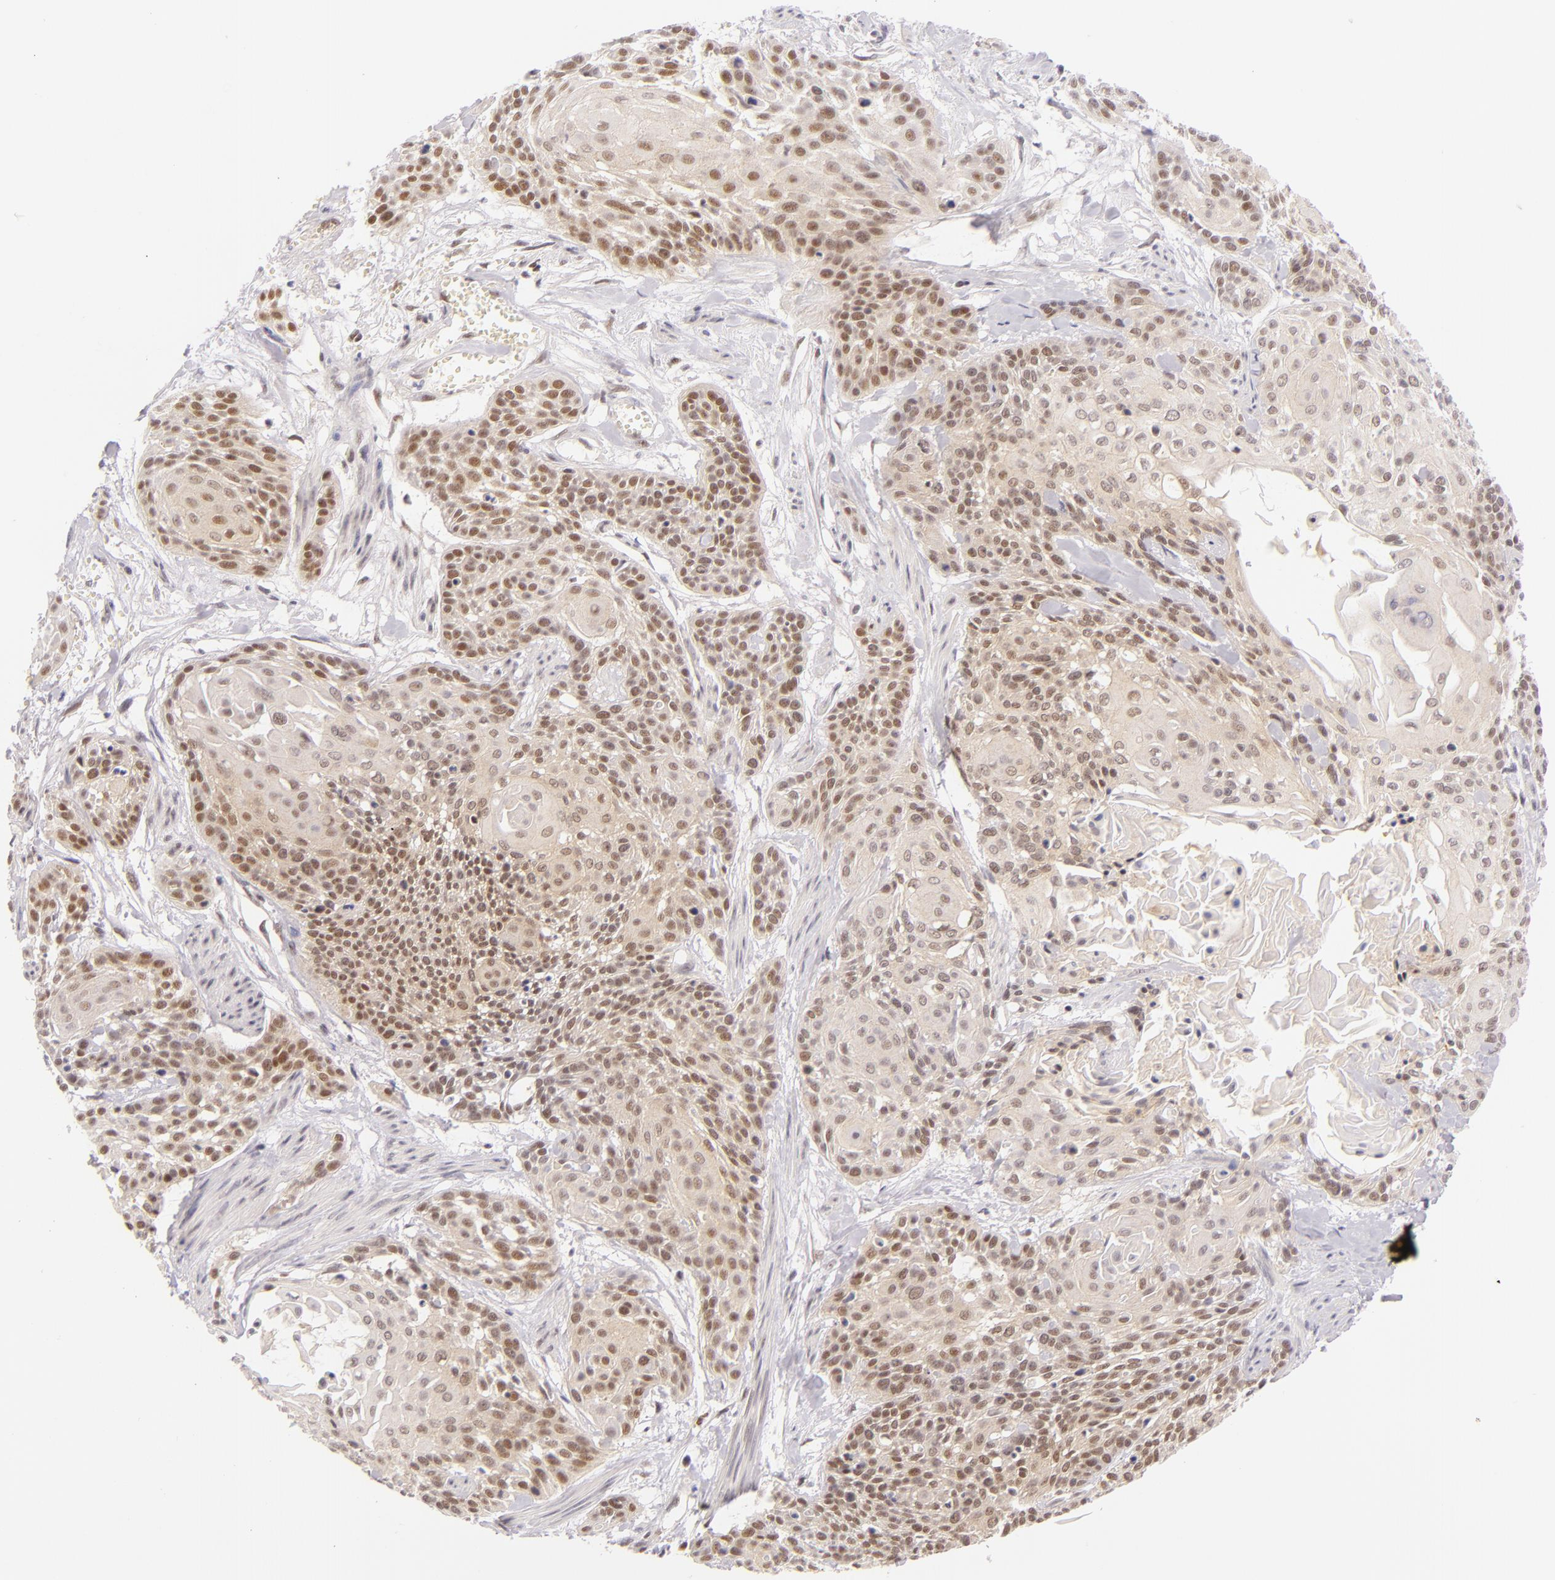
{"staining": {"intensity": "moderate", "quantity": "25%-75%", "location": "nuclear"}, "tissue": "cervical cancer", "cell_type": "Tumor cells", "image_type": "cancer", "snomed": [{"axis": "morphology", "description": "Squamous cell carcinoma, NOS"}, {"axis": "topography", "description": "Cervix"}], "caption": "Protein analysis of cervical cancer tissue reveals moderate nuclear positivity in about 25%-75% of tumor cells.", "gene": "BCL3", "patient": {"sex": "female", "age": 57}}